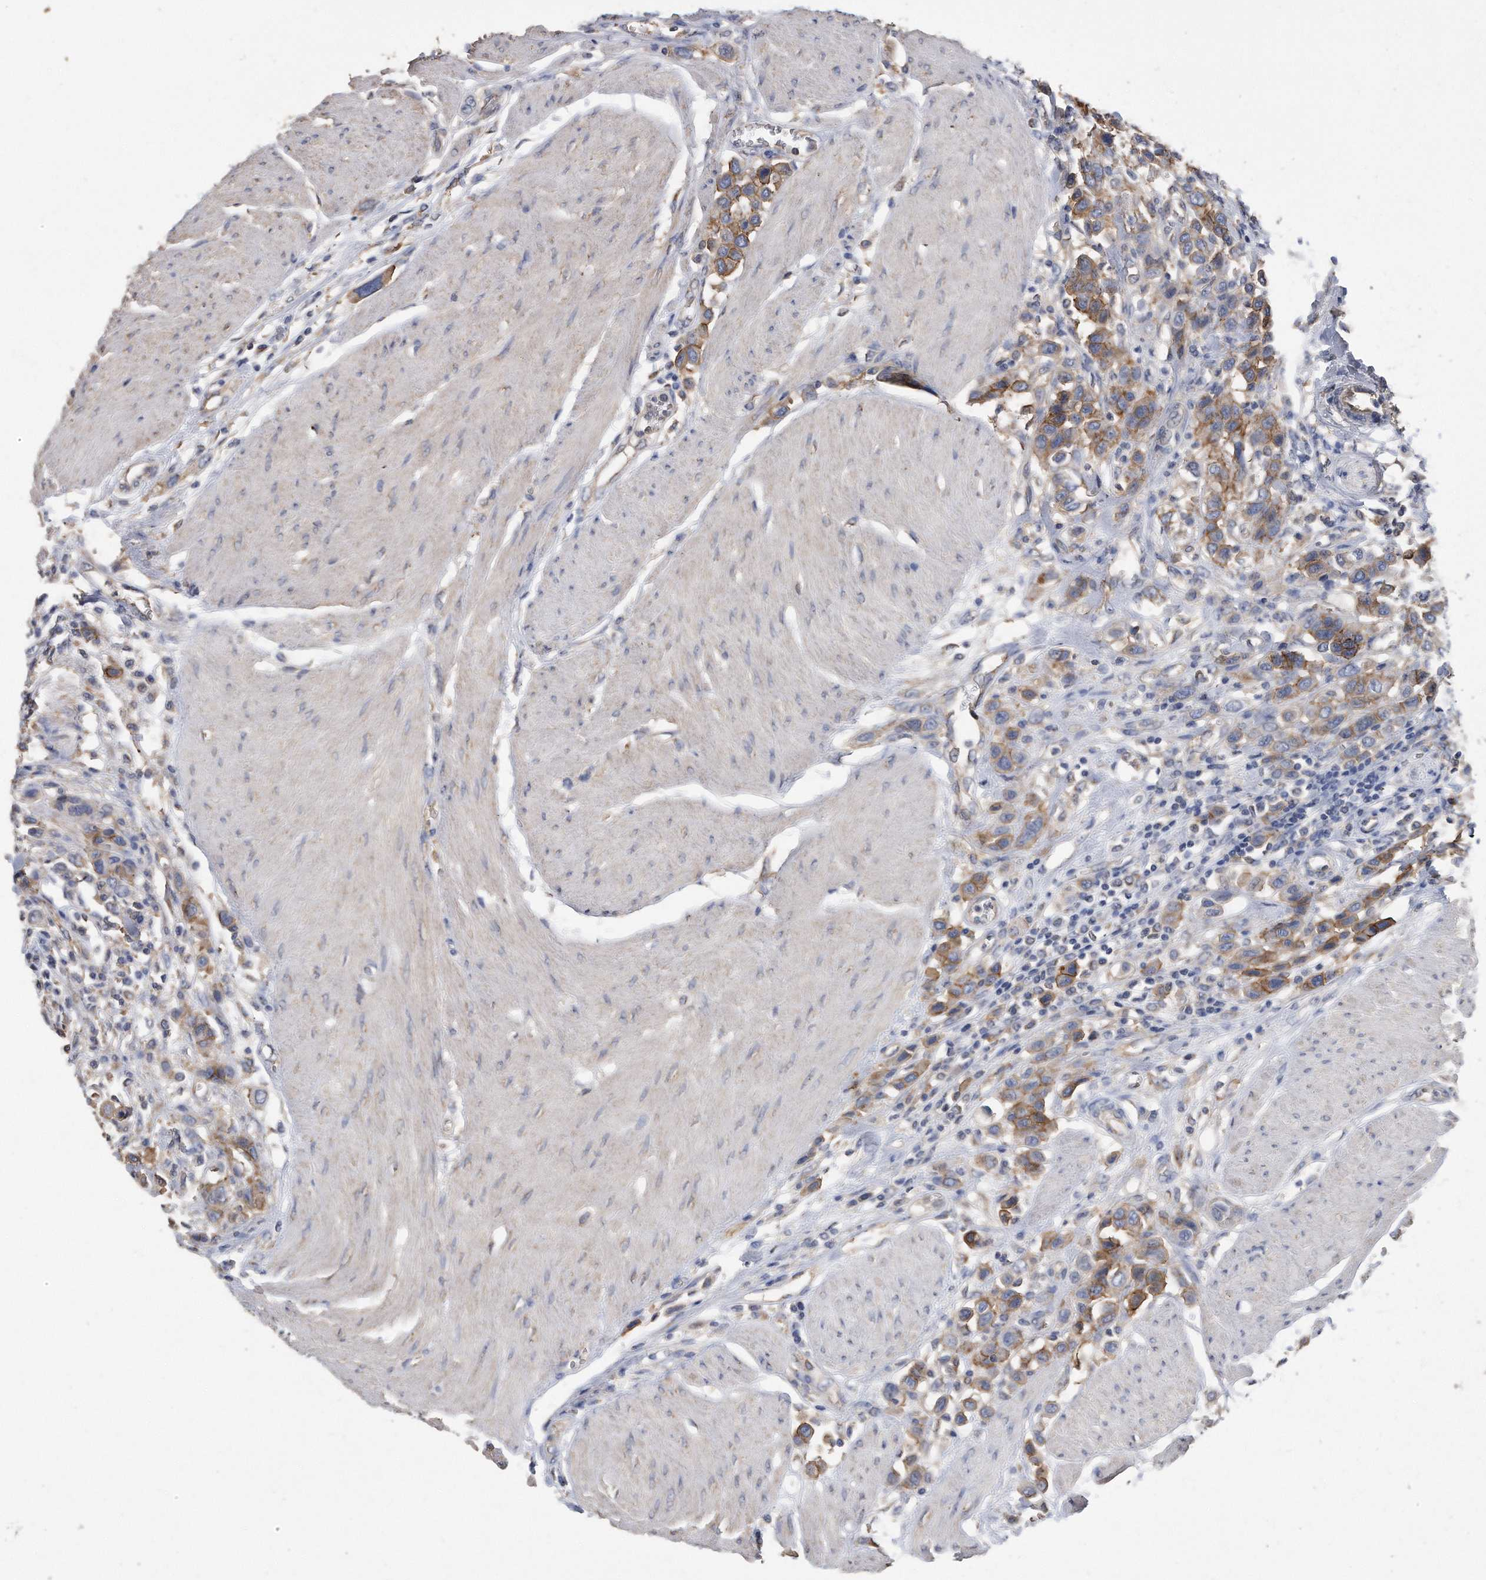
{"staining": {"intensity": "moderate", "quantity": ">75%", "location": "cytoplasmic/membranous"}, "tissue": "urothelial cancer", "cell_type": "Tumor cells", "image_type": "cancer", "snomed": [{"axis": "morphology", "description": "Urothelial carcinoma, High grade"}, {"axis": "topography", "description": "Urinary bladder"}], "caption": "Protein staining of urothelial carcinoma (high-grade) tissue shows moderate cytoplasmic/membranous expression in about >75% of tumor cells.", "gene": "CDCP1", "patient": {"sex": "male", "age": 50}}